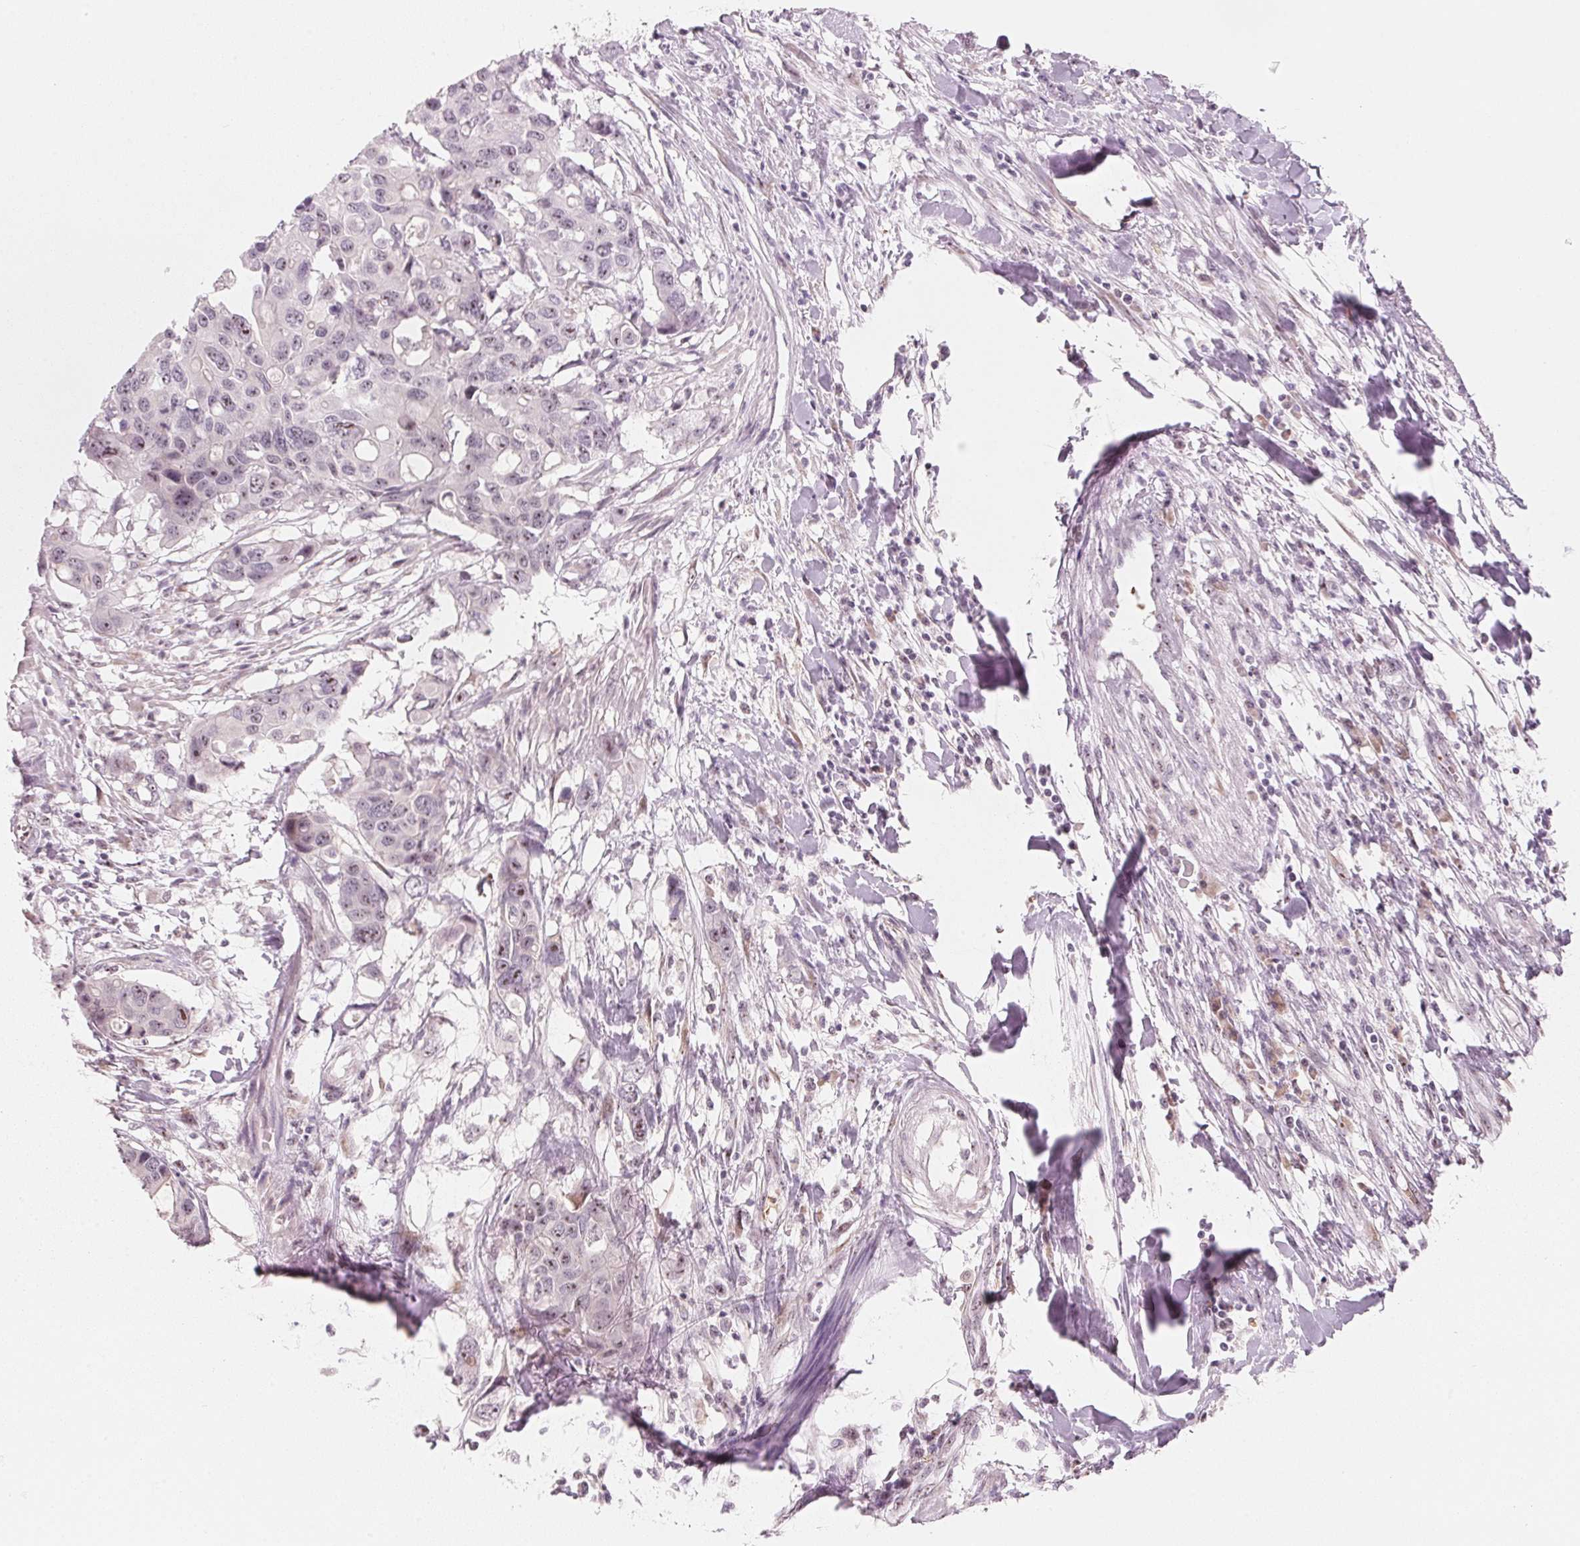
{"staining": {"intensity": "weak", "quantity": "25%-75%", "location": "nuclear"}, "tissue": "colorectal cancer", "cell_type": "Tumor cells", "image_type": "cancer", "snomed": [{"axis": "morphology", "description": "Adenocarcinoma, NOS"}, {"axis": "topography", "description": "Colon"}], "caption": "An IHC image of tumor tissue is shown. Protein staining in brown highlights weak nuclear positivity in colorectal adenocarcinoma within tumor cells.", "gene": "DNTTIP2", "patient": {"sex": "male", "age": 77}}